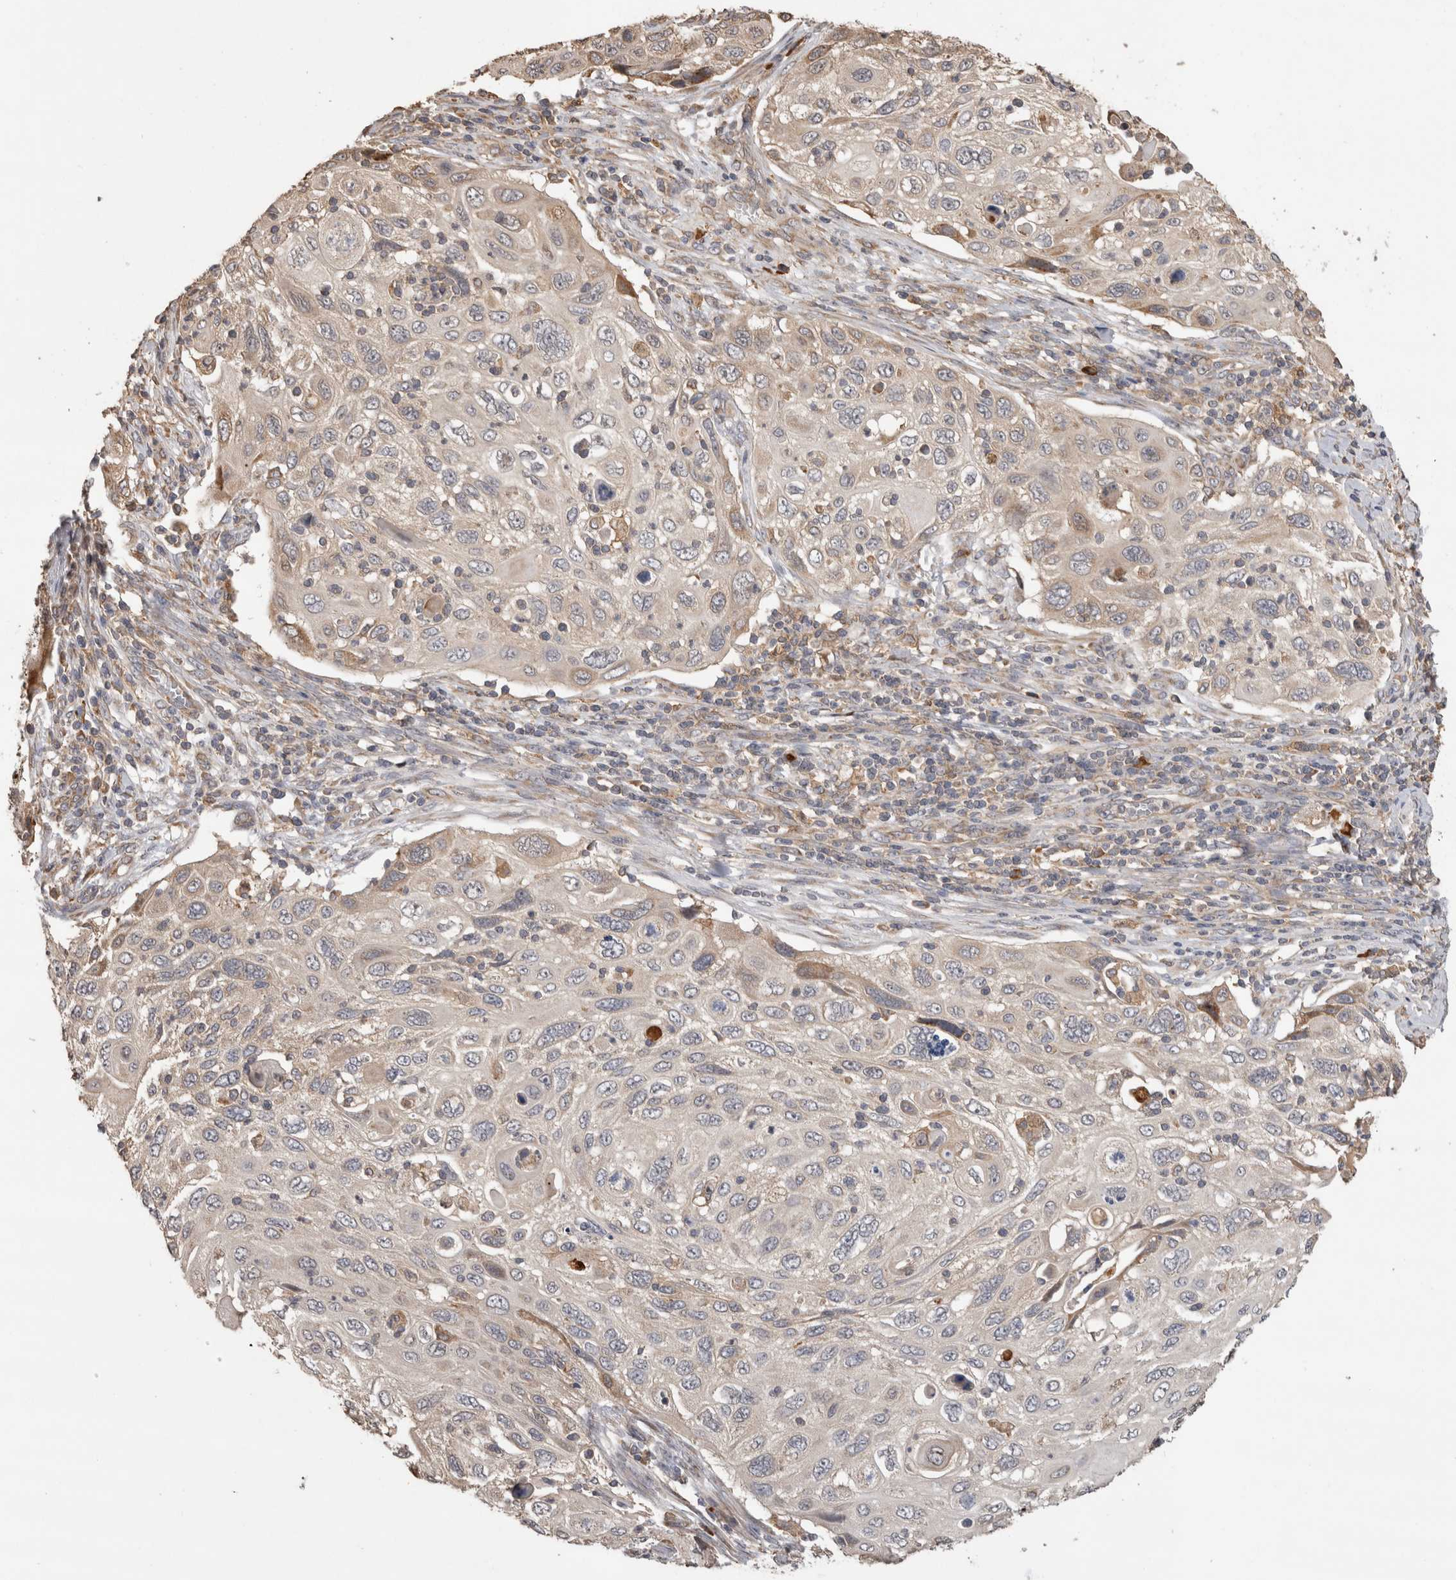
{"staining": {"intensity": "weak", "quantity": "<25%", "location": "cytoplasmic/membranous"}, "tissue": "cervical cancer", "cell_type": "Tumor cells", "image_type": "cancer", "snomed": [{"axis": "morphology", "description": "Squamous cell carcinoma, NOS"}, {"axis": "topography", "description": "Cervix"}], "caption": "Immunohistochemical staining of cervical cancer shows no significant staining in tumor cells.", "gene": "TBCE", "patient": {"sex": "female", "age": 70}}